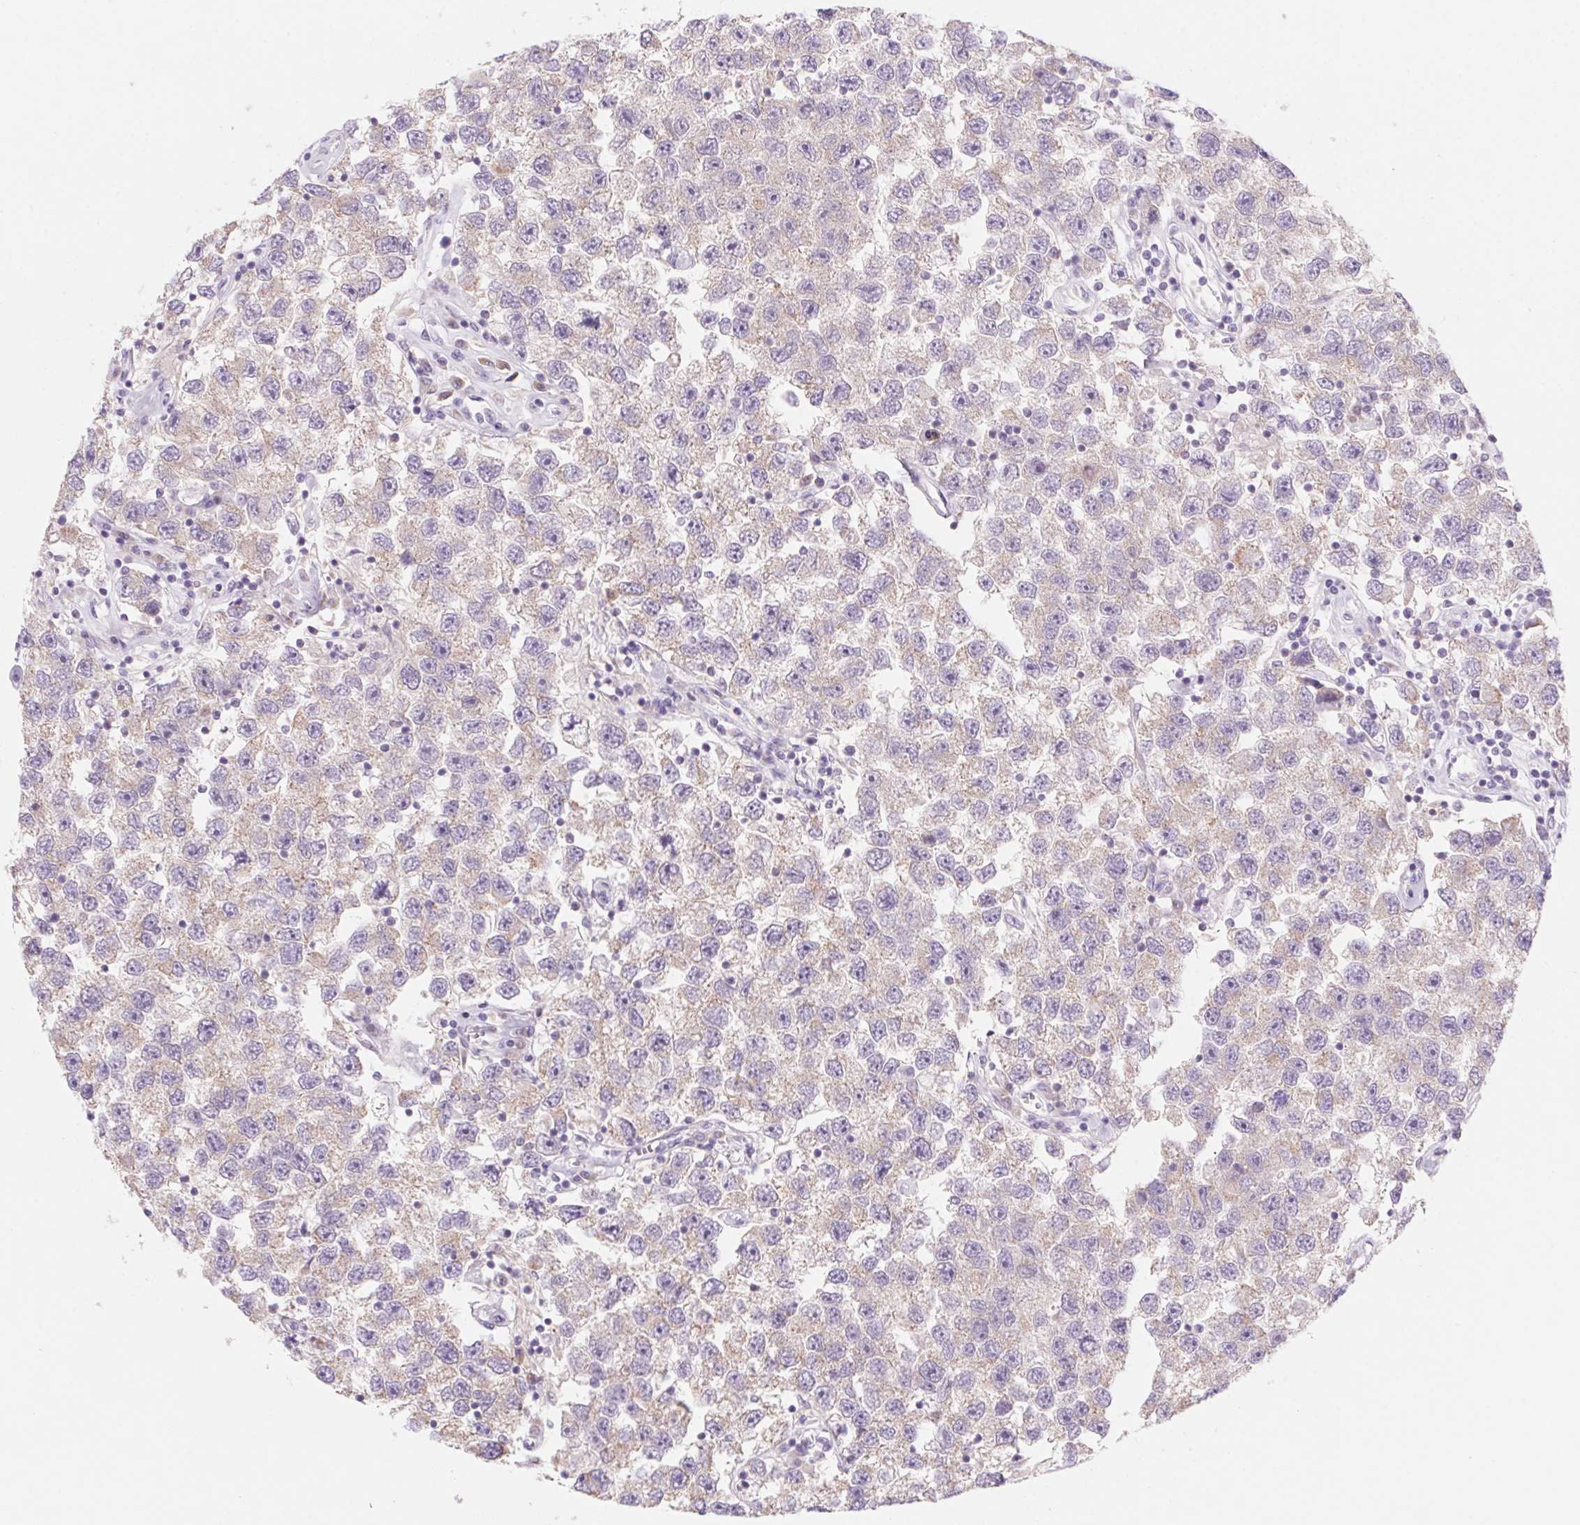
{"staining": {"intensity": "negative", "quantity": "none", "location": "none"}, "tissue": "testis cancer", "cell_type": "Tumor cells", "image_type": "cancer", "snomed": [{"axis": "morphology", "description": "Seminoma, NOS"}, {"axis": "topography", "description": "Testis"}], "caption": "High magnification brightfield microscopy of testis seminoma stained with DAB (brown) and counterstained with hematoxylin (blue): tumor cells show no significant staining.", "gene": "DPPA5", "patient": {"sex": "male", "age": 26}}